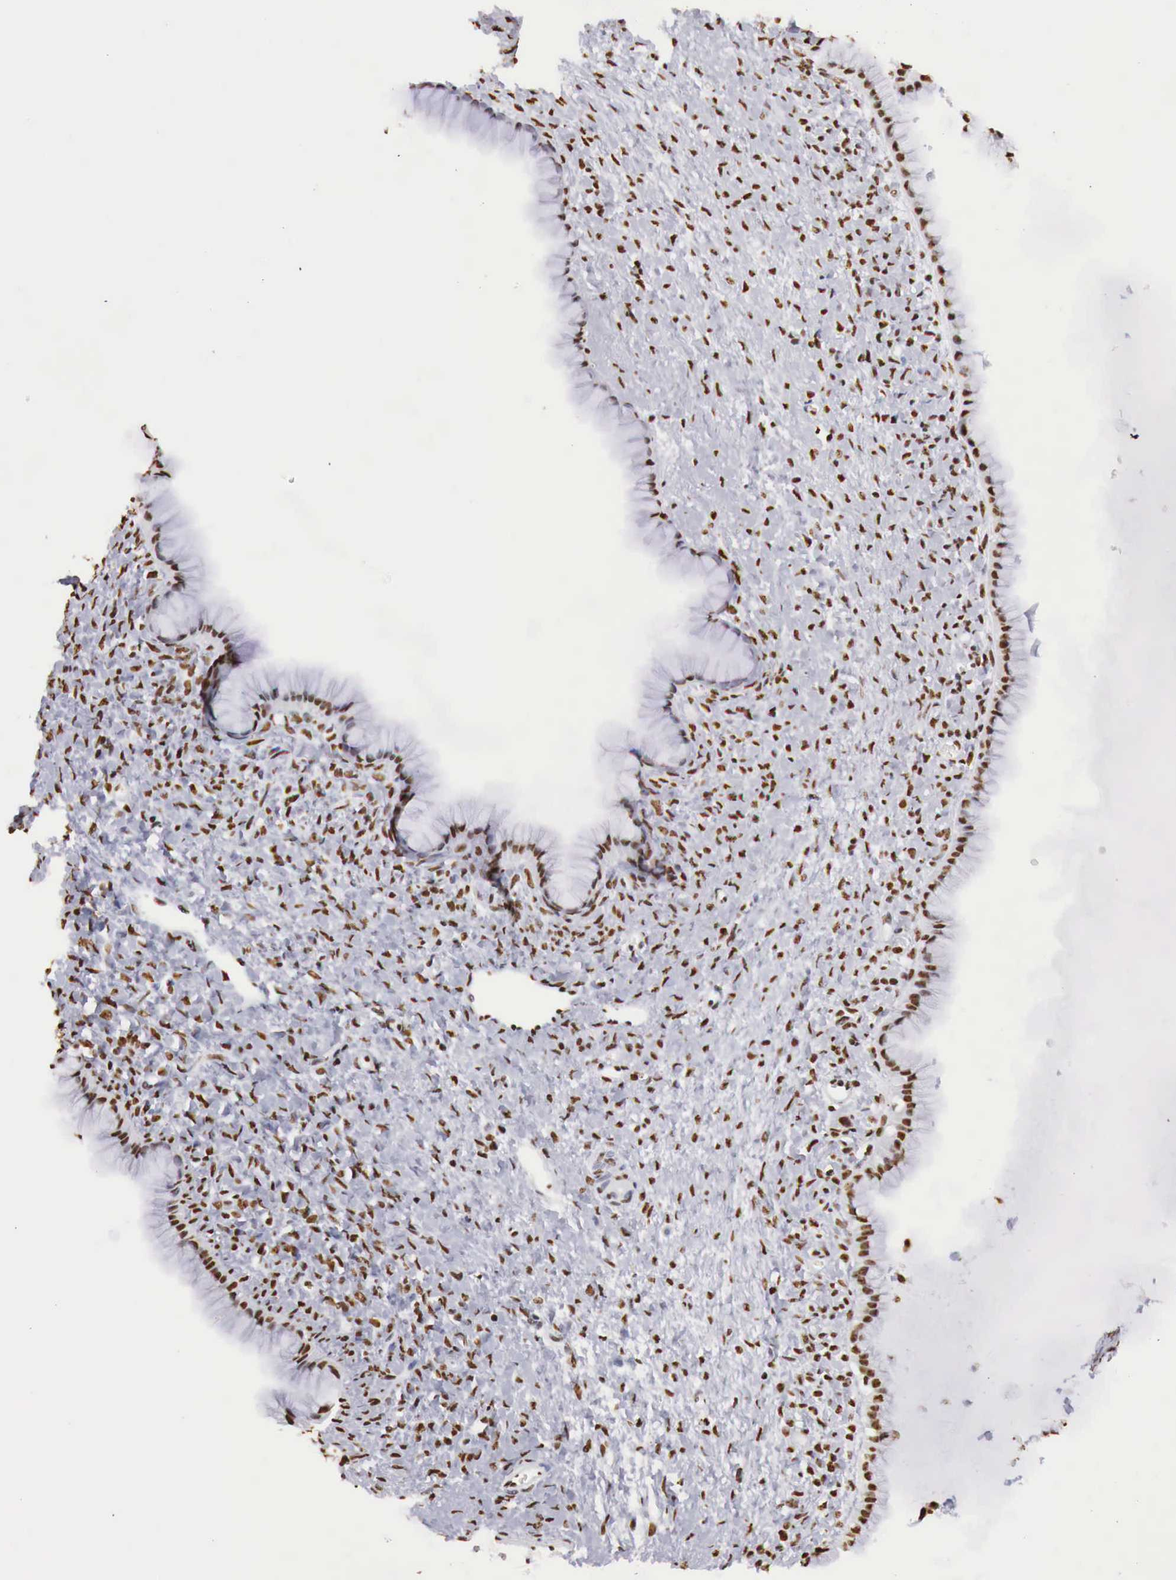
{"staining": {"intensity": "strong", "quantity": ">75%", "location": "nuclear"}, "tissue": "ovarian cancer", "cell_type": "Tumor cells", "image_type": "cancer", "snomed": [{"axis": "morphology", "description": "Cystadenocarcinoma, mucinous, NOS"}, {"axis": "topography", "description": "Ovary"}], "caption": "Strong nuclear protein positivity is seen in approximately >75% of tumor cells in ovarian cancer.", "gene": "DKC1", "patient": {"sex": "female", "age": 25}}